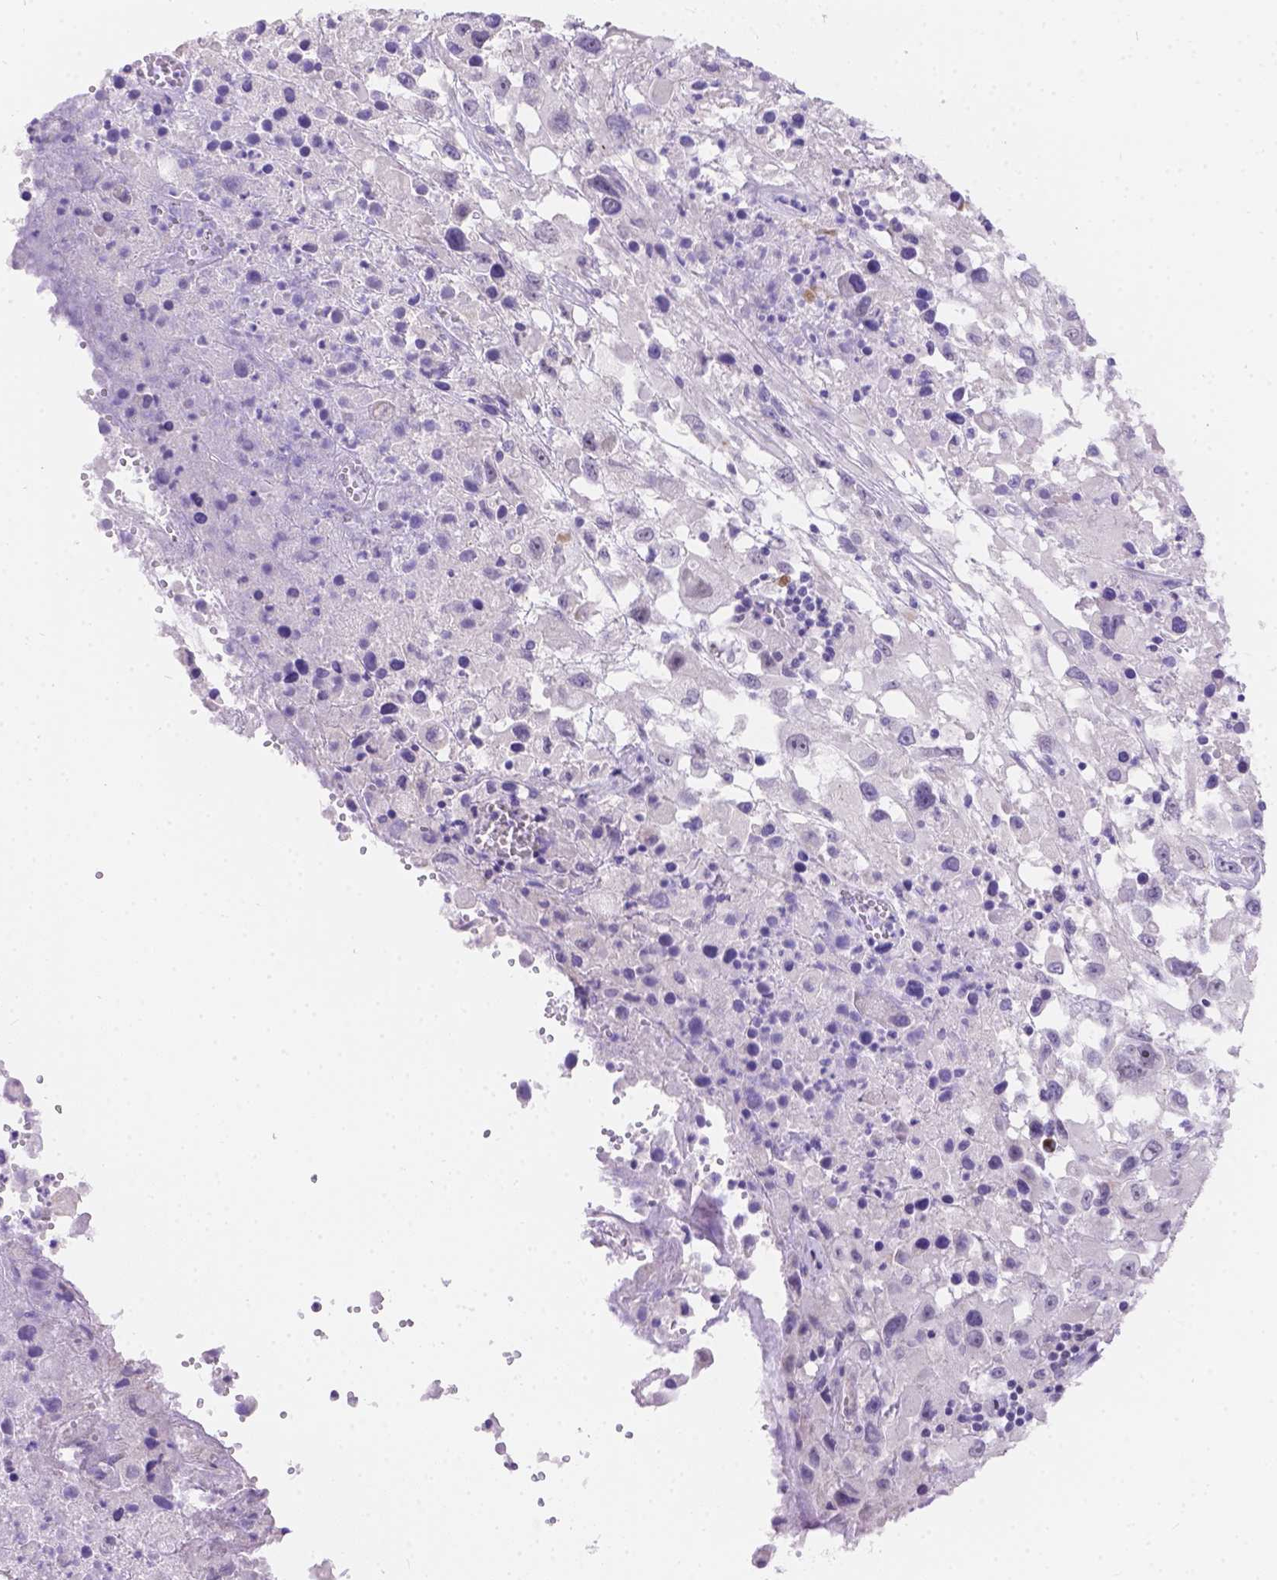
{"staining": {"intensity": "negative", "quantity": "none", "location": "none"}, "tissue": "melanoma", "cell_type": "Tumor cells", "image_type": "cancer", "snomed": [{"axis": "morphology", "description": "Malignant melanoma, Metastatic site"}, {"axis": "topography", "description": "Soft tissue"}], "caption": "There is no significant expression in tumor cells of malignant melanoma (metastatic site).", "gene": "DLEC1", "patient": {"sex": "male", "age": 50}}